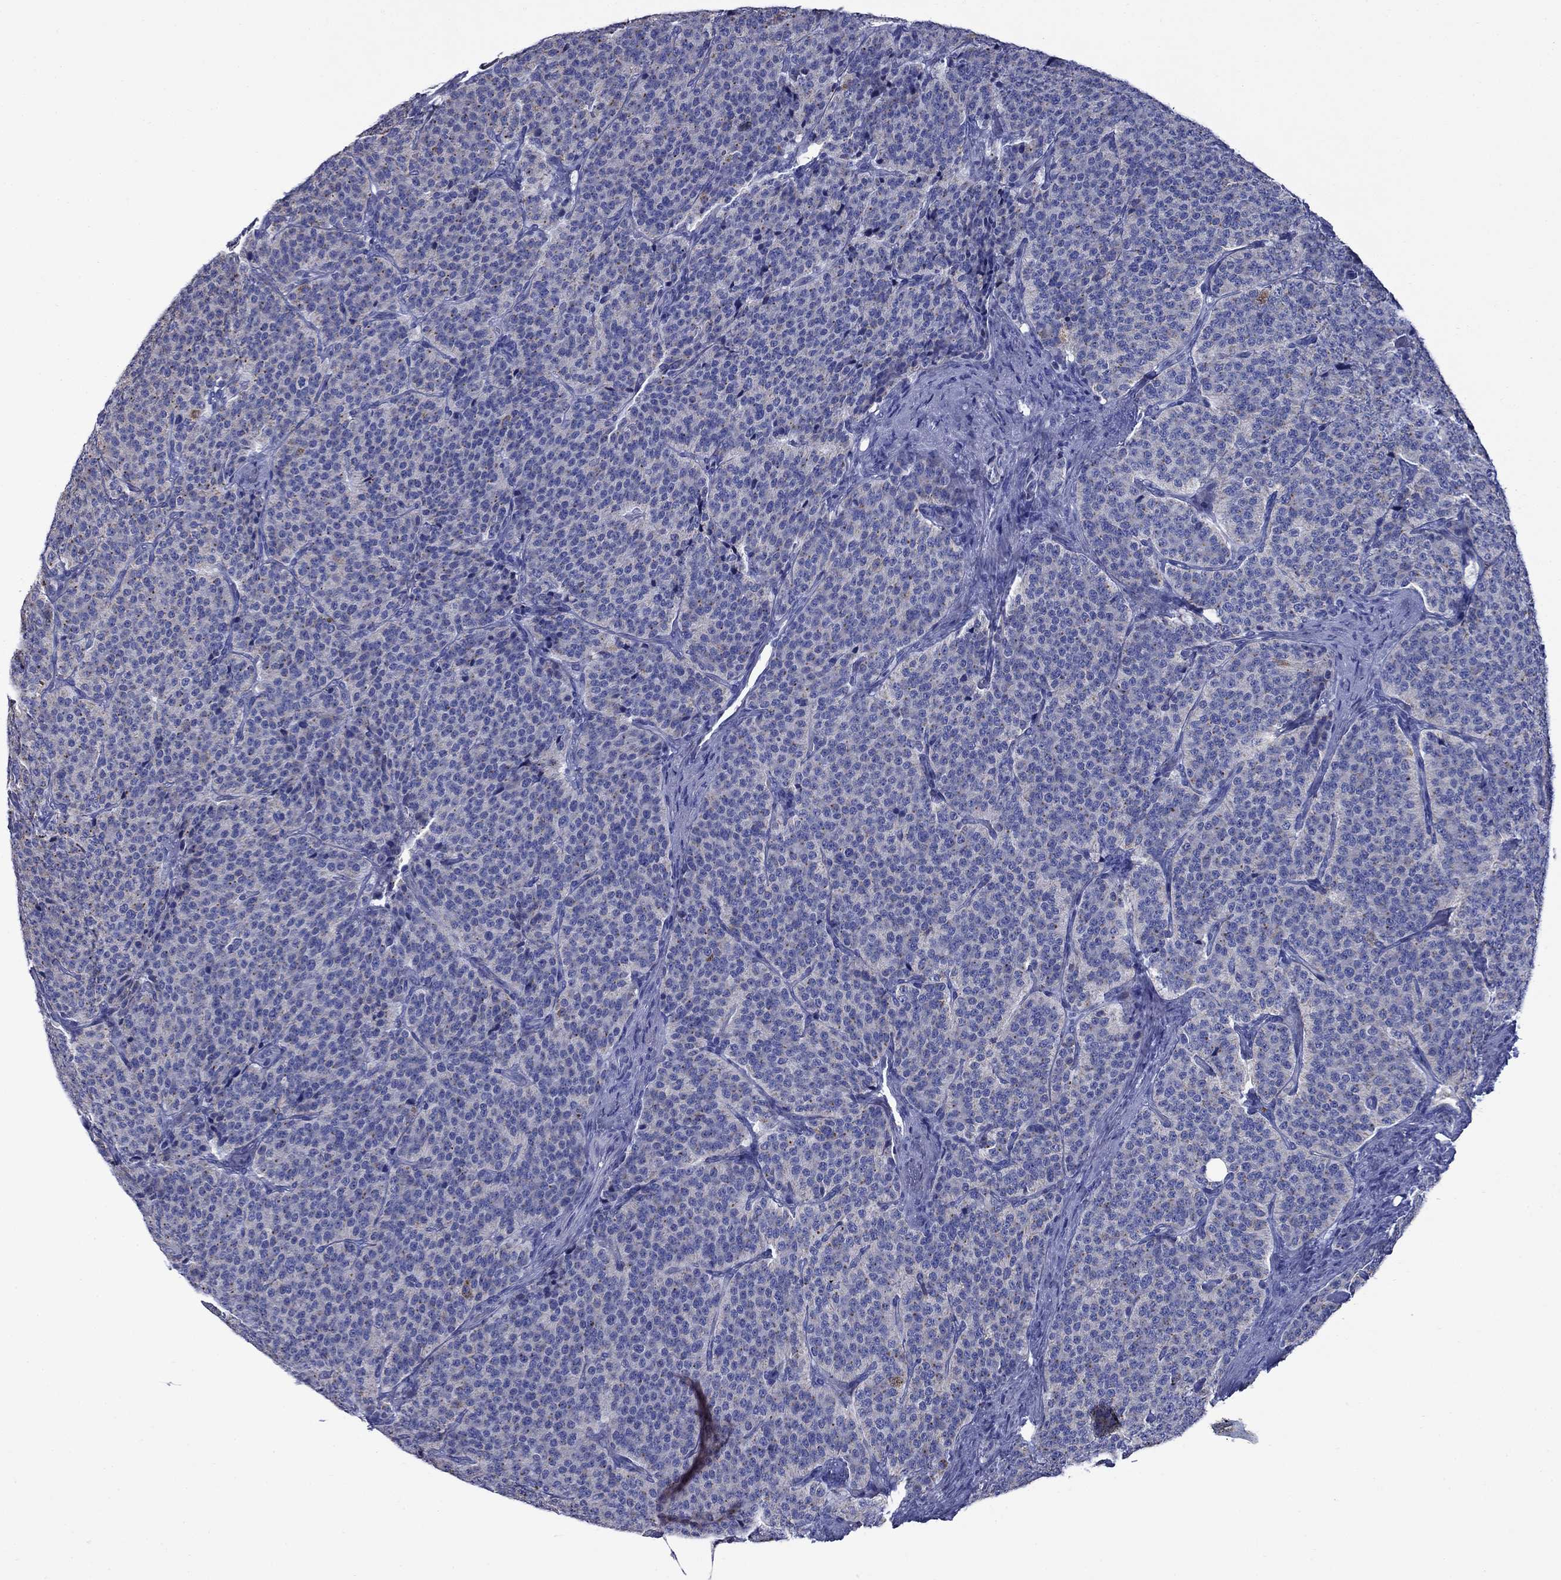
{"staining": {"intensity": "weak", "quantity": "<25%", "location": "cytoplasmic/membranous"}, "tissue": "carcinoid", "cell_type": "Tumor cells", "image_type": "cancer", "snomed": [{"axis": "morphology", "description": "Carcinoid, malignant, NOS"}, {"axis": "topography", "description": "Small intestine"}], "caption": "Immunohistochemistry (IHC) photomicrograph of neoplastic tissue: carcinoid stained with DAB (3,3'-diaminobenzidine) reveals no significant protein staining in tumor cells.", "gene": "ACADSB", "patient": {"sex": "female", "age": 58}}